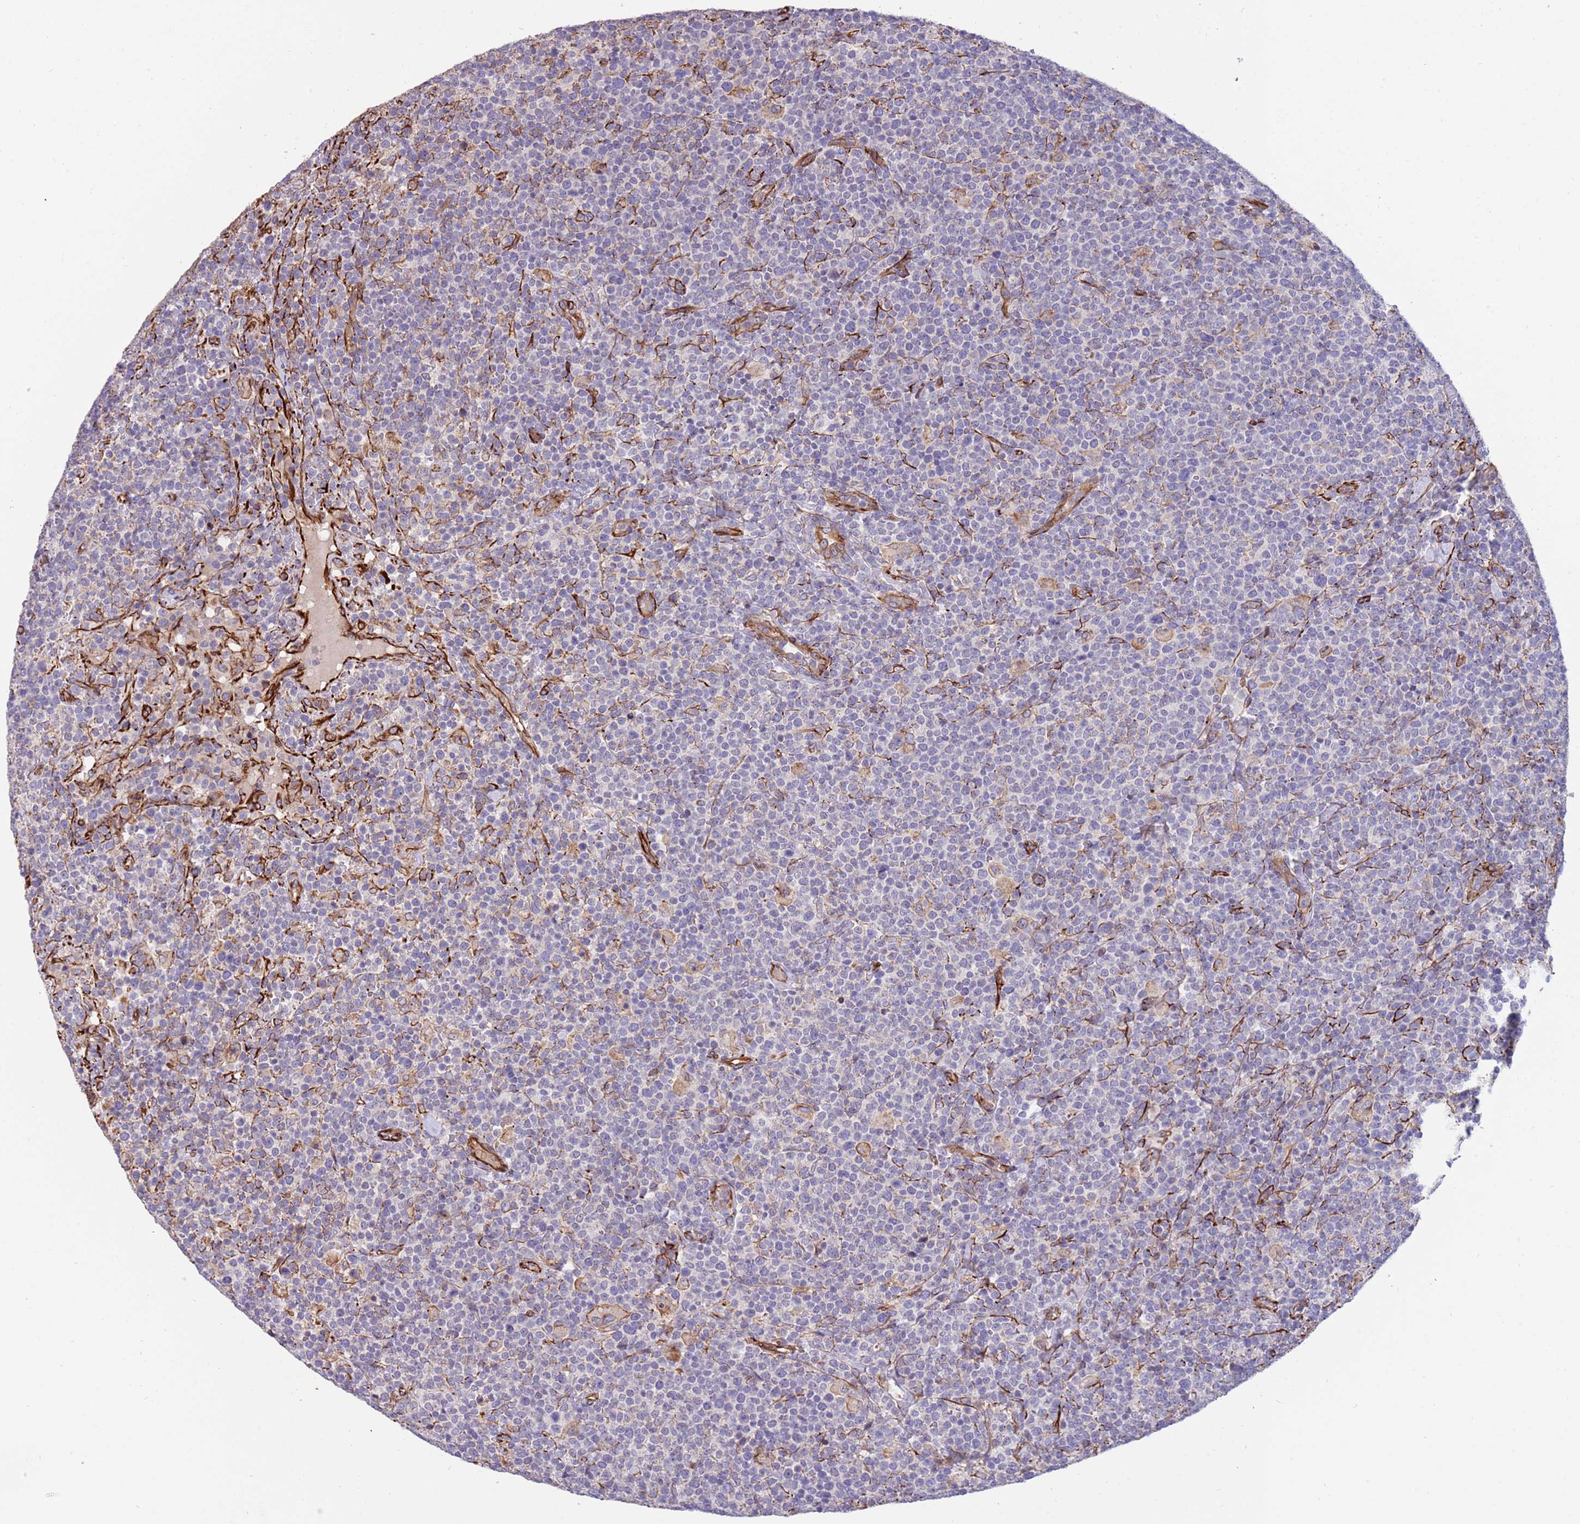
{"staining": {"intensity": "negative", "quantity": "none", "location": "none"}, "tissue": "lymphoma", "cell_type": "Tumor cells", "image_type": "cancer", "snomed": [{"axis": "morphology", "description": "Malignant lymphoma, non-Hodgkin's type, High grade"}, {"axis": "topography", "description": "Lymph node"}], "caption": "This is a image of IHC staining of lymphoma, which shows no expression in tumor cells.", "gene": "MOGAT1", "patient": {"sex": "male", "age": 61}}